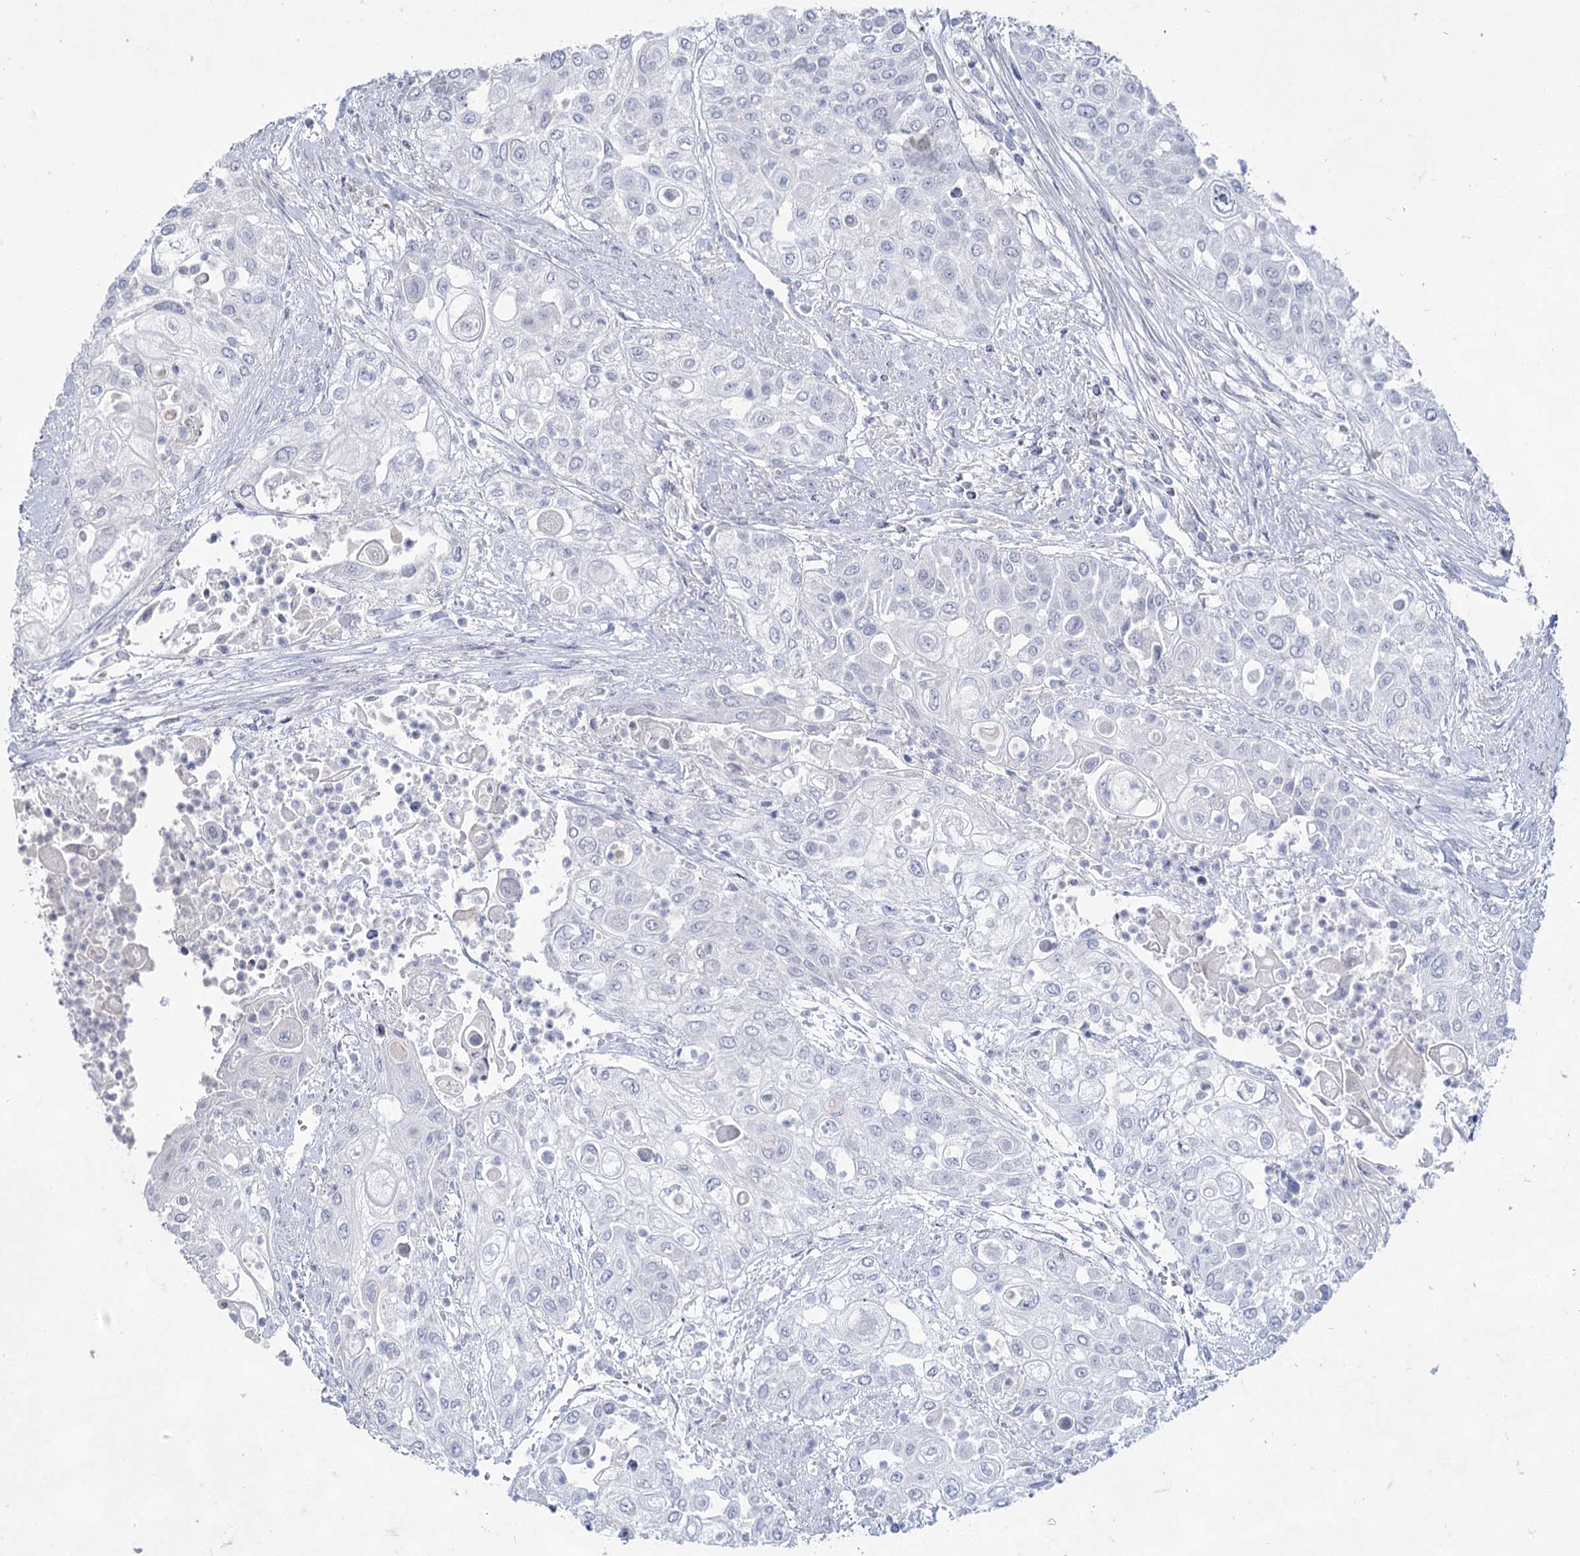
{"staining": {"intensity": "negative", "quantity": "none", "location": "none"}, "tissue": "urothelial cancer", "cell_type": "Tumor cells", "image_type": "cancer", "snomed": [{"axis": "morphology", "description": "Urothelial carcinoma, High grade"}, {"axis": "topography", "description": "Urinary bladder"}], "caption": "A histopathology image of high-grade urothelial carcinoma stained for a protein exhibits no brown staining in tumor cells.", "gene": "ACRV1", "patient": {"sex": "female", "age": 79}}